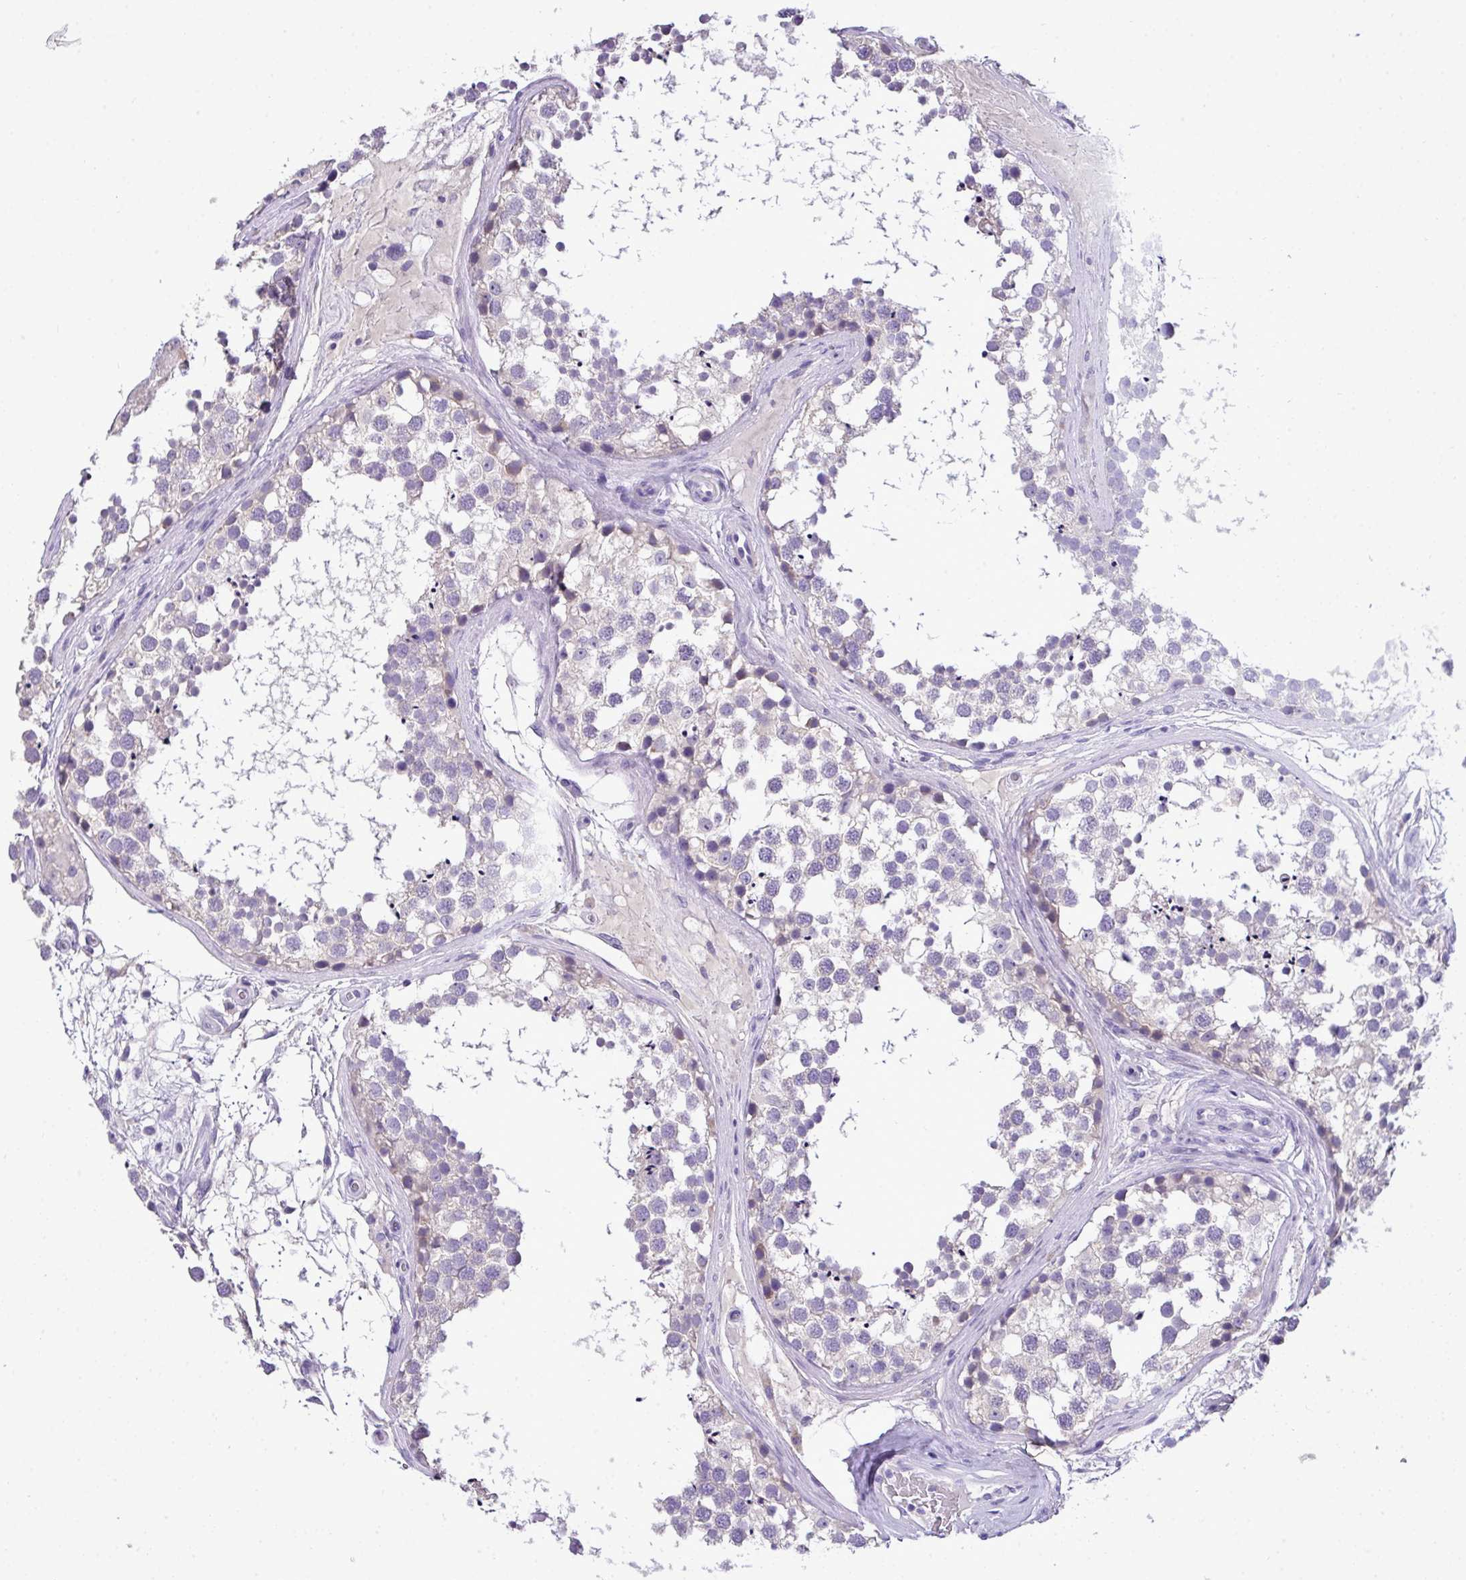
{"staining": {"intensity": "negative", "quantity": "none", "location": "none"}, "tissue": "testis", "cell_type": "Cells in seminiferous ducts", "image_type": "normal", "snomed": [{"axis": "morphology", "description": "Normal tissue, NOS"}, {"axis": "morphology", "description": "Seminoma, NOS"}, {"axis": "topography", "description": "Testis"}], "caption": "The image shows no significant expression in cells in seminiferous ducts of testis. (Stains: DAB immunohistochemistry (IHC) with hematoxylin counter stain, Microscopy: brightfield microscopy at high magnification).", "gene": "ST8SIA2", "patient": {"sex": "male", "age": 65}}